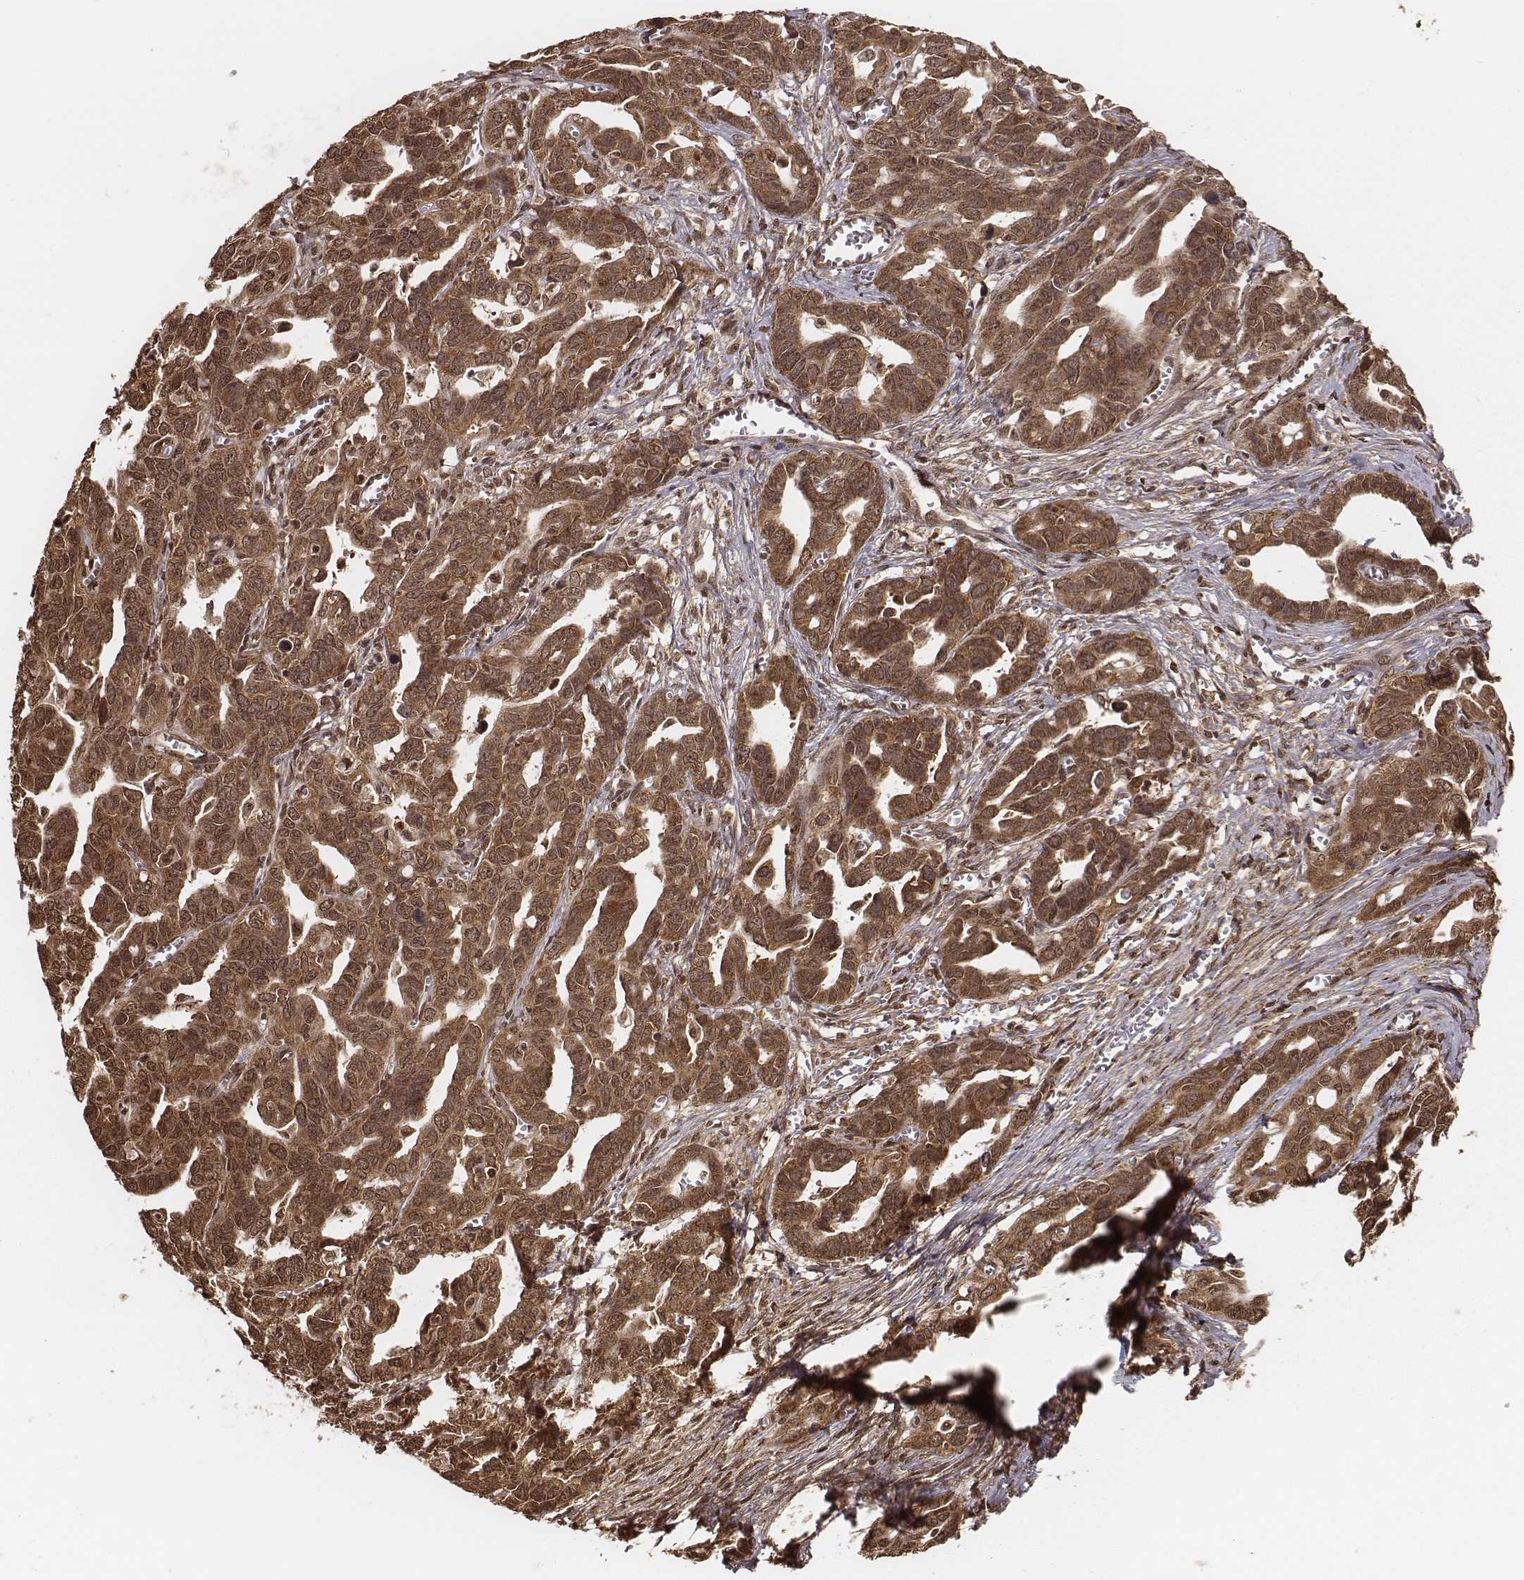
{"staining": {"intensity": "strong", "quantity": ">75%", "location": "cytoplasmic/membranous,nuclear"}, "tissue": "ovarian cancer", "cell_type": "Tumor cells", "image_type": "cancer", "snomed": [{"axis": "morphology", "description": "Cystadenocarcinoma, serous, NOS"}, {"axis": "topography", "description": "Ovary"}], "caption": "This is an image of immunohistochemistry staining of ovarian cancer, which shows strong staining in the cytoplasmic/membranous and nuclear of tumor cells.", "gene": "NFX1", "patient": {"sex": "female", "age": 69}}